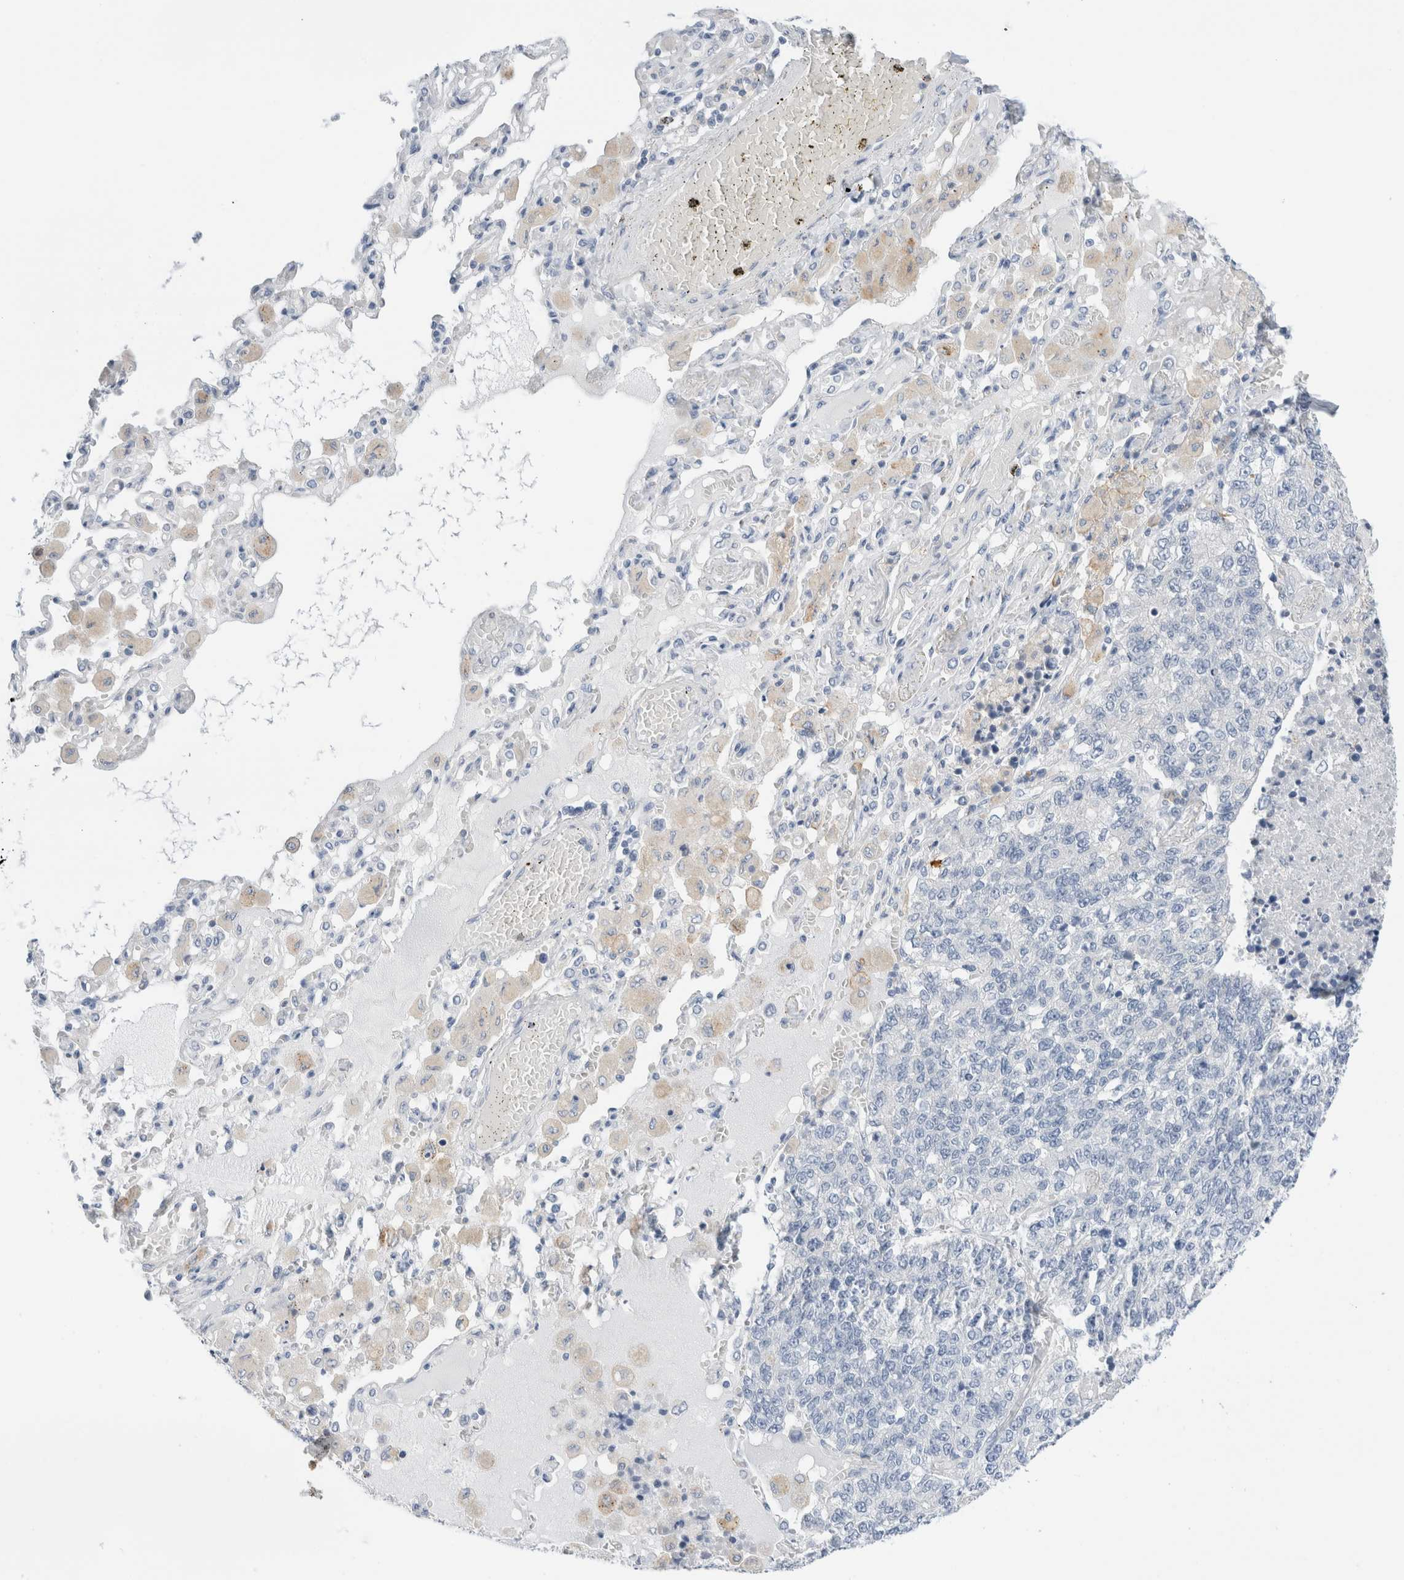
{"staining": {"intensity": "negative", "quantity": "none", "location": "none"}, "tissue": "lung cancer", "cell_type": "Tumor cells", "image_type": "cancer", "snomed": [{"axis": "morphology", "description": "Adenocarcinoma, NOS"}, {"axis": "topography", "description": "Lung"}], "caption": "Image shows no protein expression in tumor cells of lung cancer tissue. (DAB (3,3'-diaminobenzidine) immunohistochemistry (IHC) visualized using brightfield microscopy, high magnification).", "gene": "ADAM30", "patient": {"sex": "male", "age": 49}}